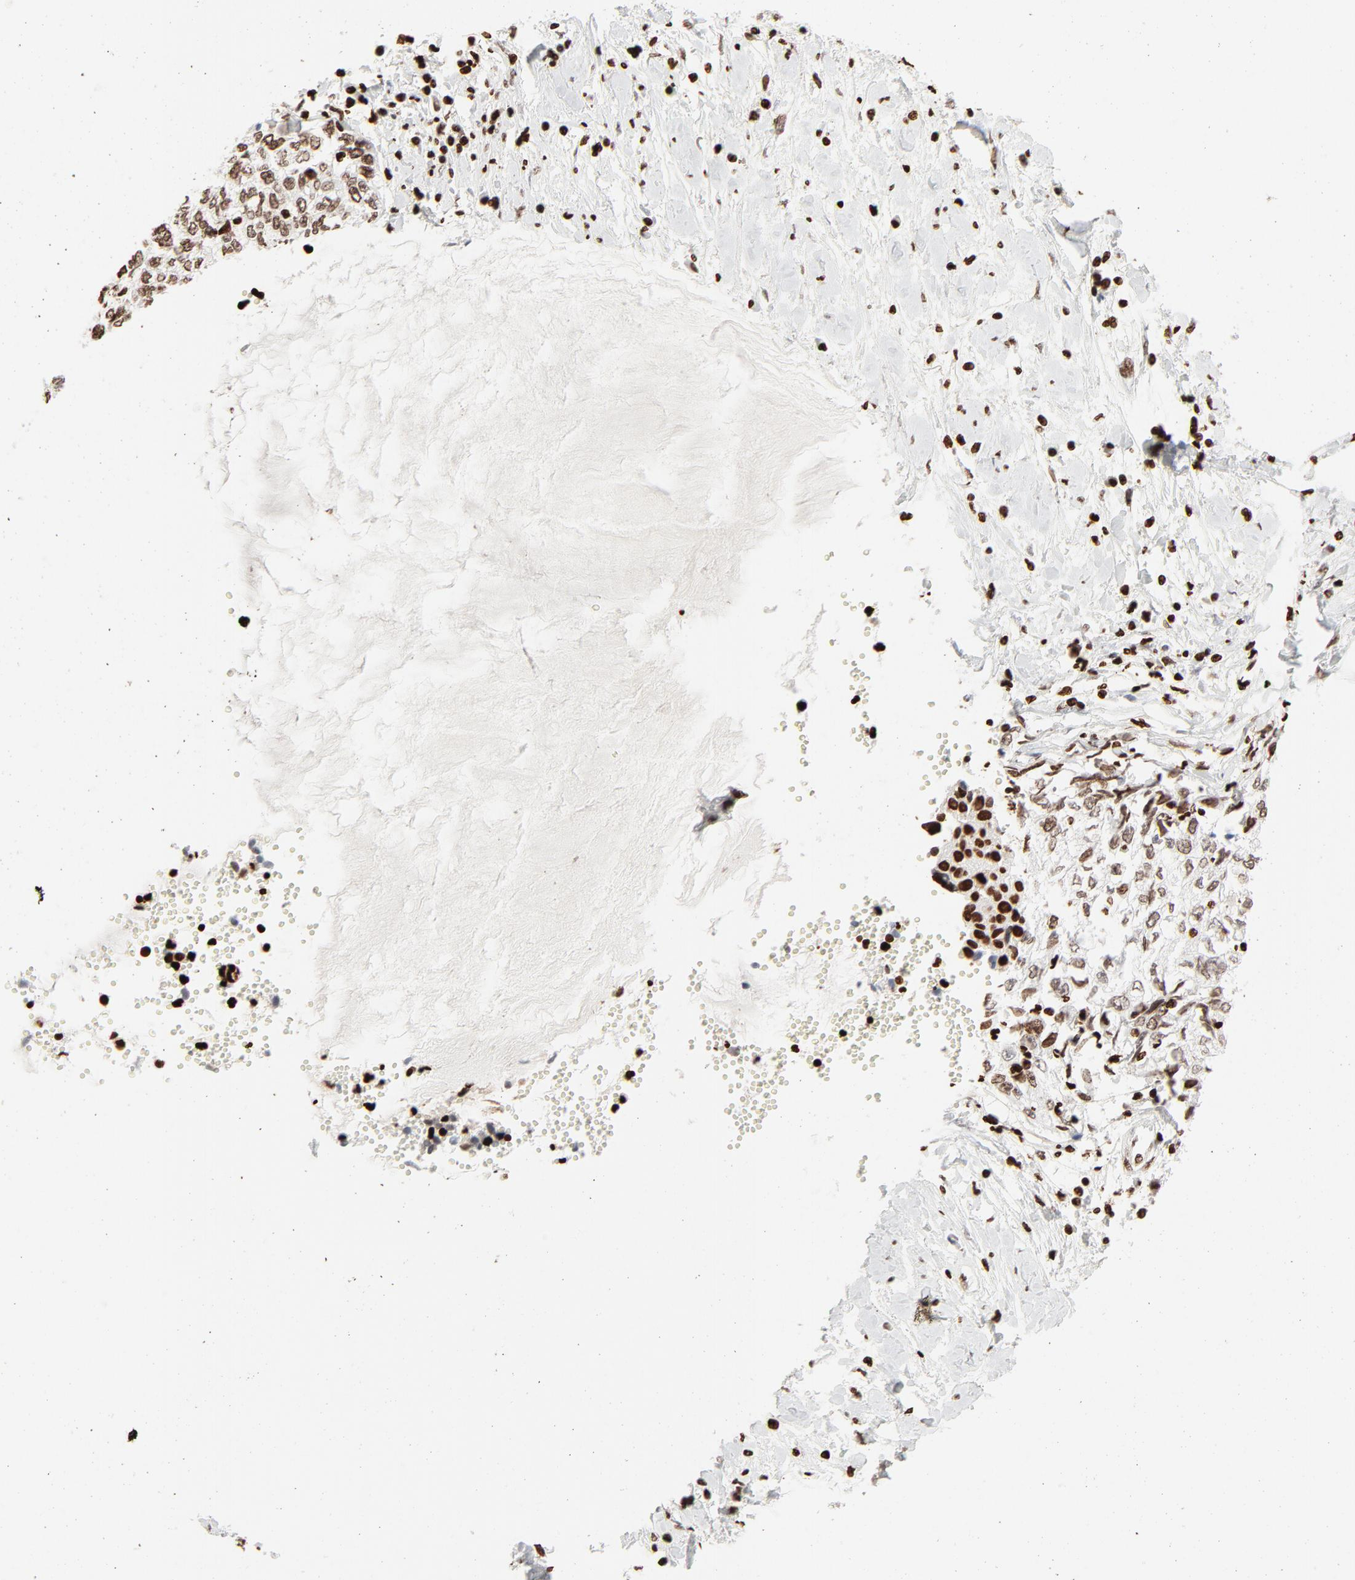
{"staining": {"intensity": "moderate", "quantity": ">75%", "location": "nuclear"}, "tissue": "cervical cancer", "cell_type": "Tumor cells", "image_type": "cancer", "snomed": [{"axis": "morphology", "description": "Normal tissue, NOS"}, {"axis": "morphology", "description": "Squamous cell carcinoma, NOS"}, {"axis": "topography", "description": "Cervix"}], "caption": "Cervical cancer was stained to show a protein in brown. There is medium levels of moderate nuclear staining in approximately >75% of tumor cells. Using DAB (brown) and hematoxylin (blue) stains, captured at high magnification using brightfield microscopy.", "gene": "HMGB2", "patient": {"sex": "female", "age": 45}}